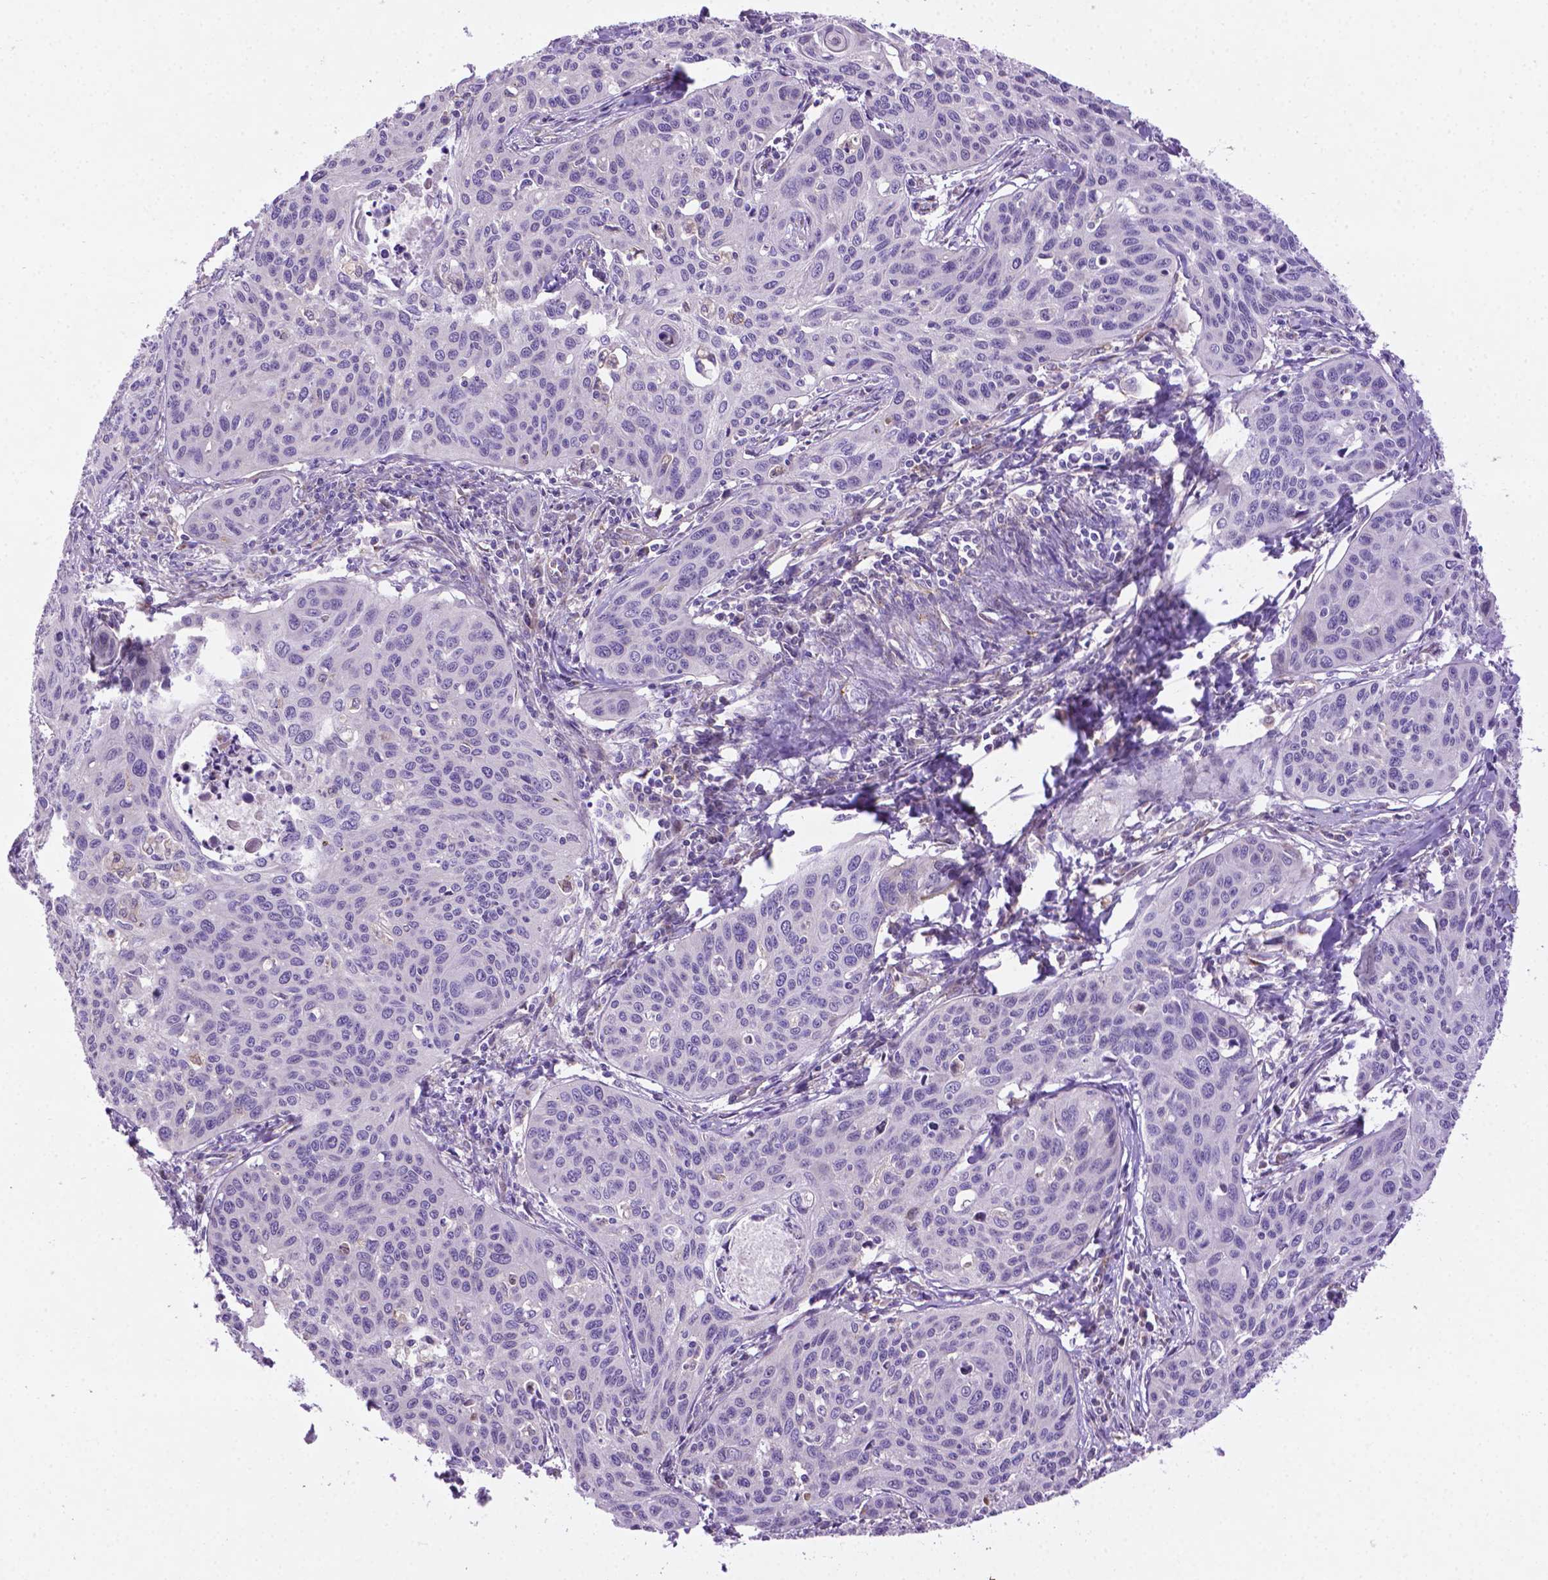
{"staining": {"intensity": "negative", "quantity": "none", "location": "none"}, "tissue": "cervical cancer", "cell_type": "Tumor cells", "image_type": "cancer", "snomed": [{"axis": "morphology", "description": "Squamous cell carcinoma, NOS"}, {"axis": "topography", "description": "Cervix"}], "caption": "This photomicrograph is of squamous cell carcinoma (cervical) stained with immunohistochemistry (IHC) to label a protein in brown with the nuclei are counter-stained blue. There is no staining in tumor cells.", "gene": "CCER2", "patient": {"sex": "female", "age": 31}}